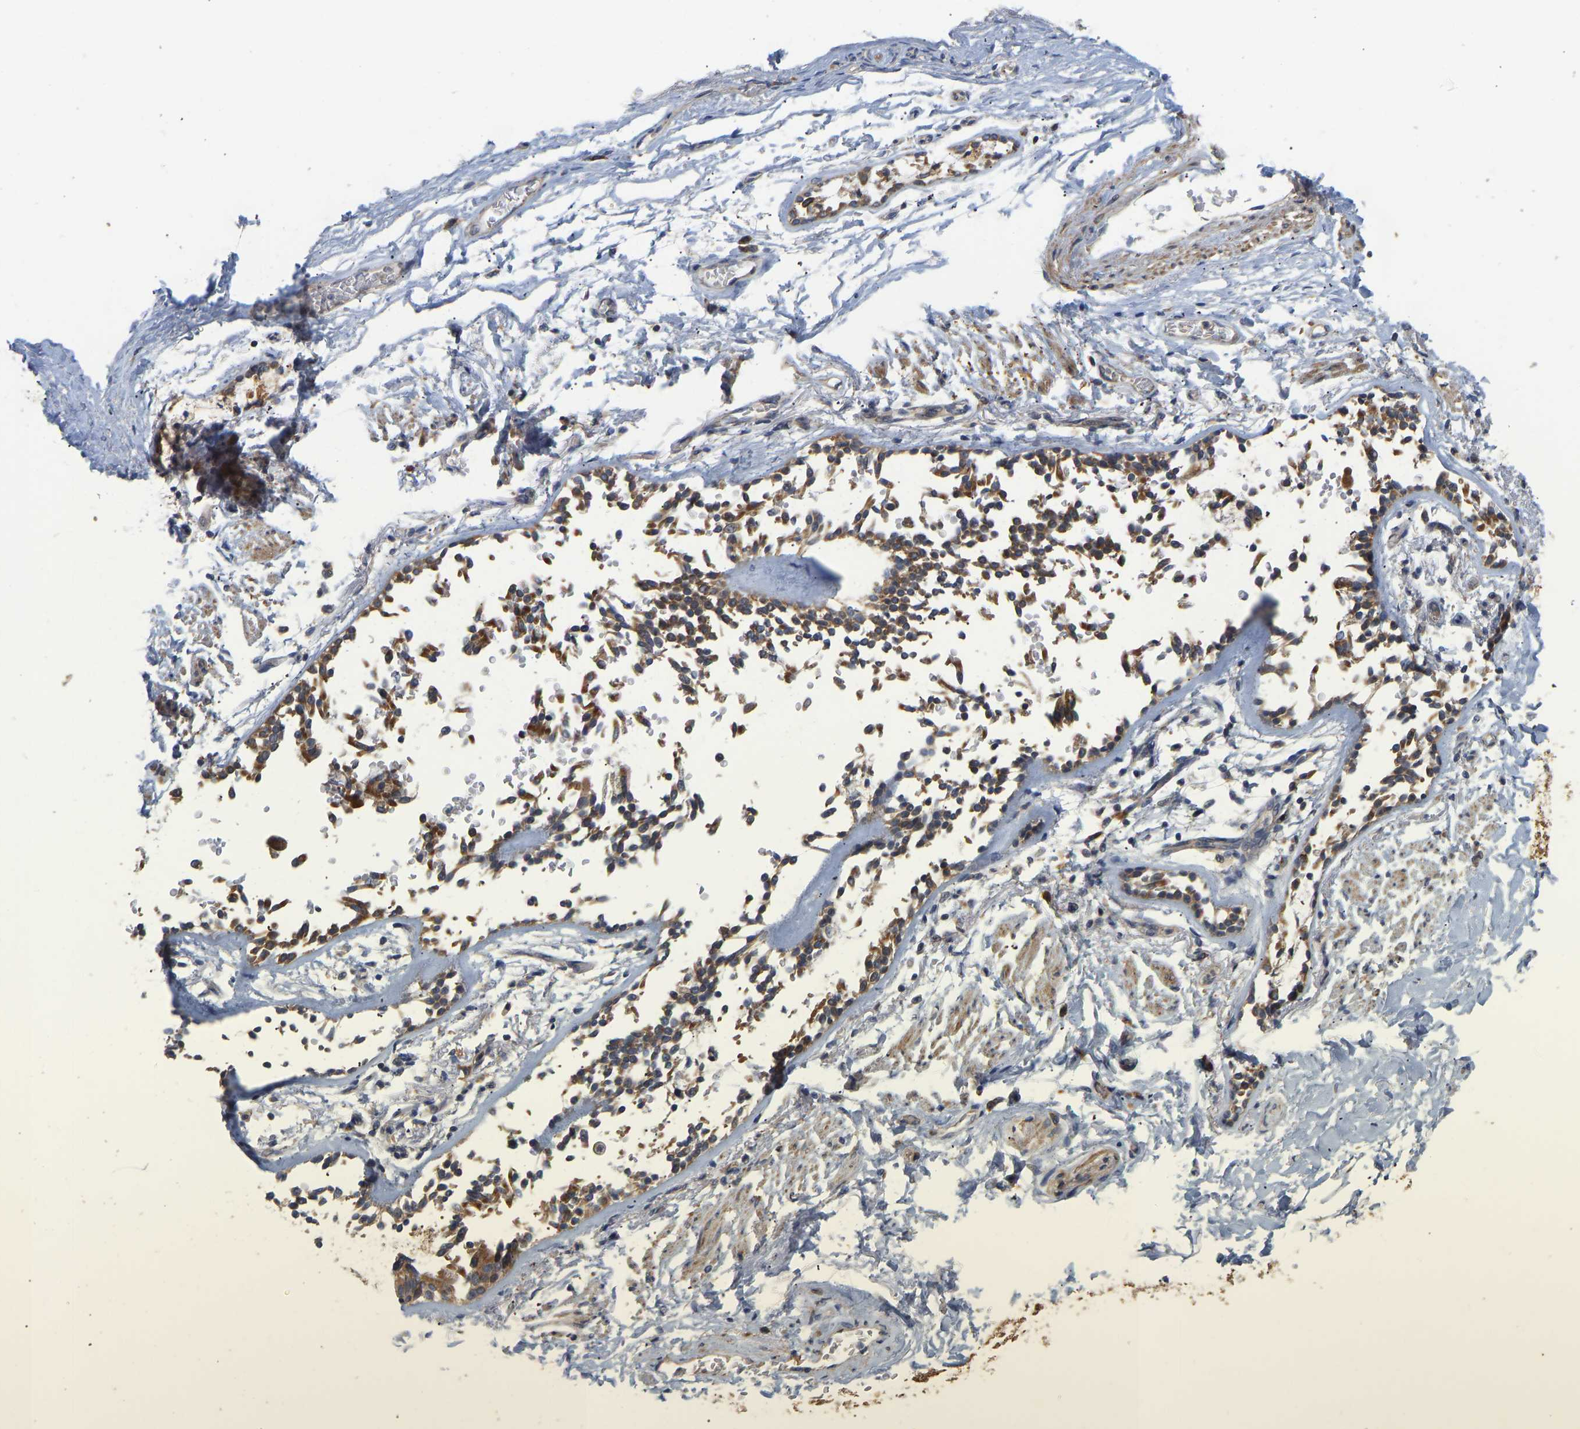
{"staining": {"intensity": "weak", "quantity": "25%-75%", "location": "cytoplasmic/membranous"}, "tissue": "adipose tissue", "cell_type": "Adipocytes", "image_type": "normal", "snomed": [{"axis": "morphology", "description": "Normal tissue, NOS"}, {"axis": "topography", "description": "Cartilage tissue"}, {"axis": "topography", "description": "Lung"}], "caption": "High-magnification brightfield microscopy of unremarkable adipose tissue stained with DAB (3,3'-diaminobenzidine) (brown) and counterstained with hematoxylin (blue). adipocytes exhibit weak cytoplasmic/membranous staining is present in about25%-75% of cells. The staining was performed using DAB to visualize the protein expression in brown, while the nuclei were stained in blue with hematoxylin (Magnification: 20x).", "gene": "HACD2", "patient": {"sex": "female", "age": 77}}